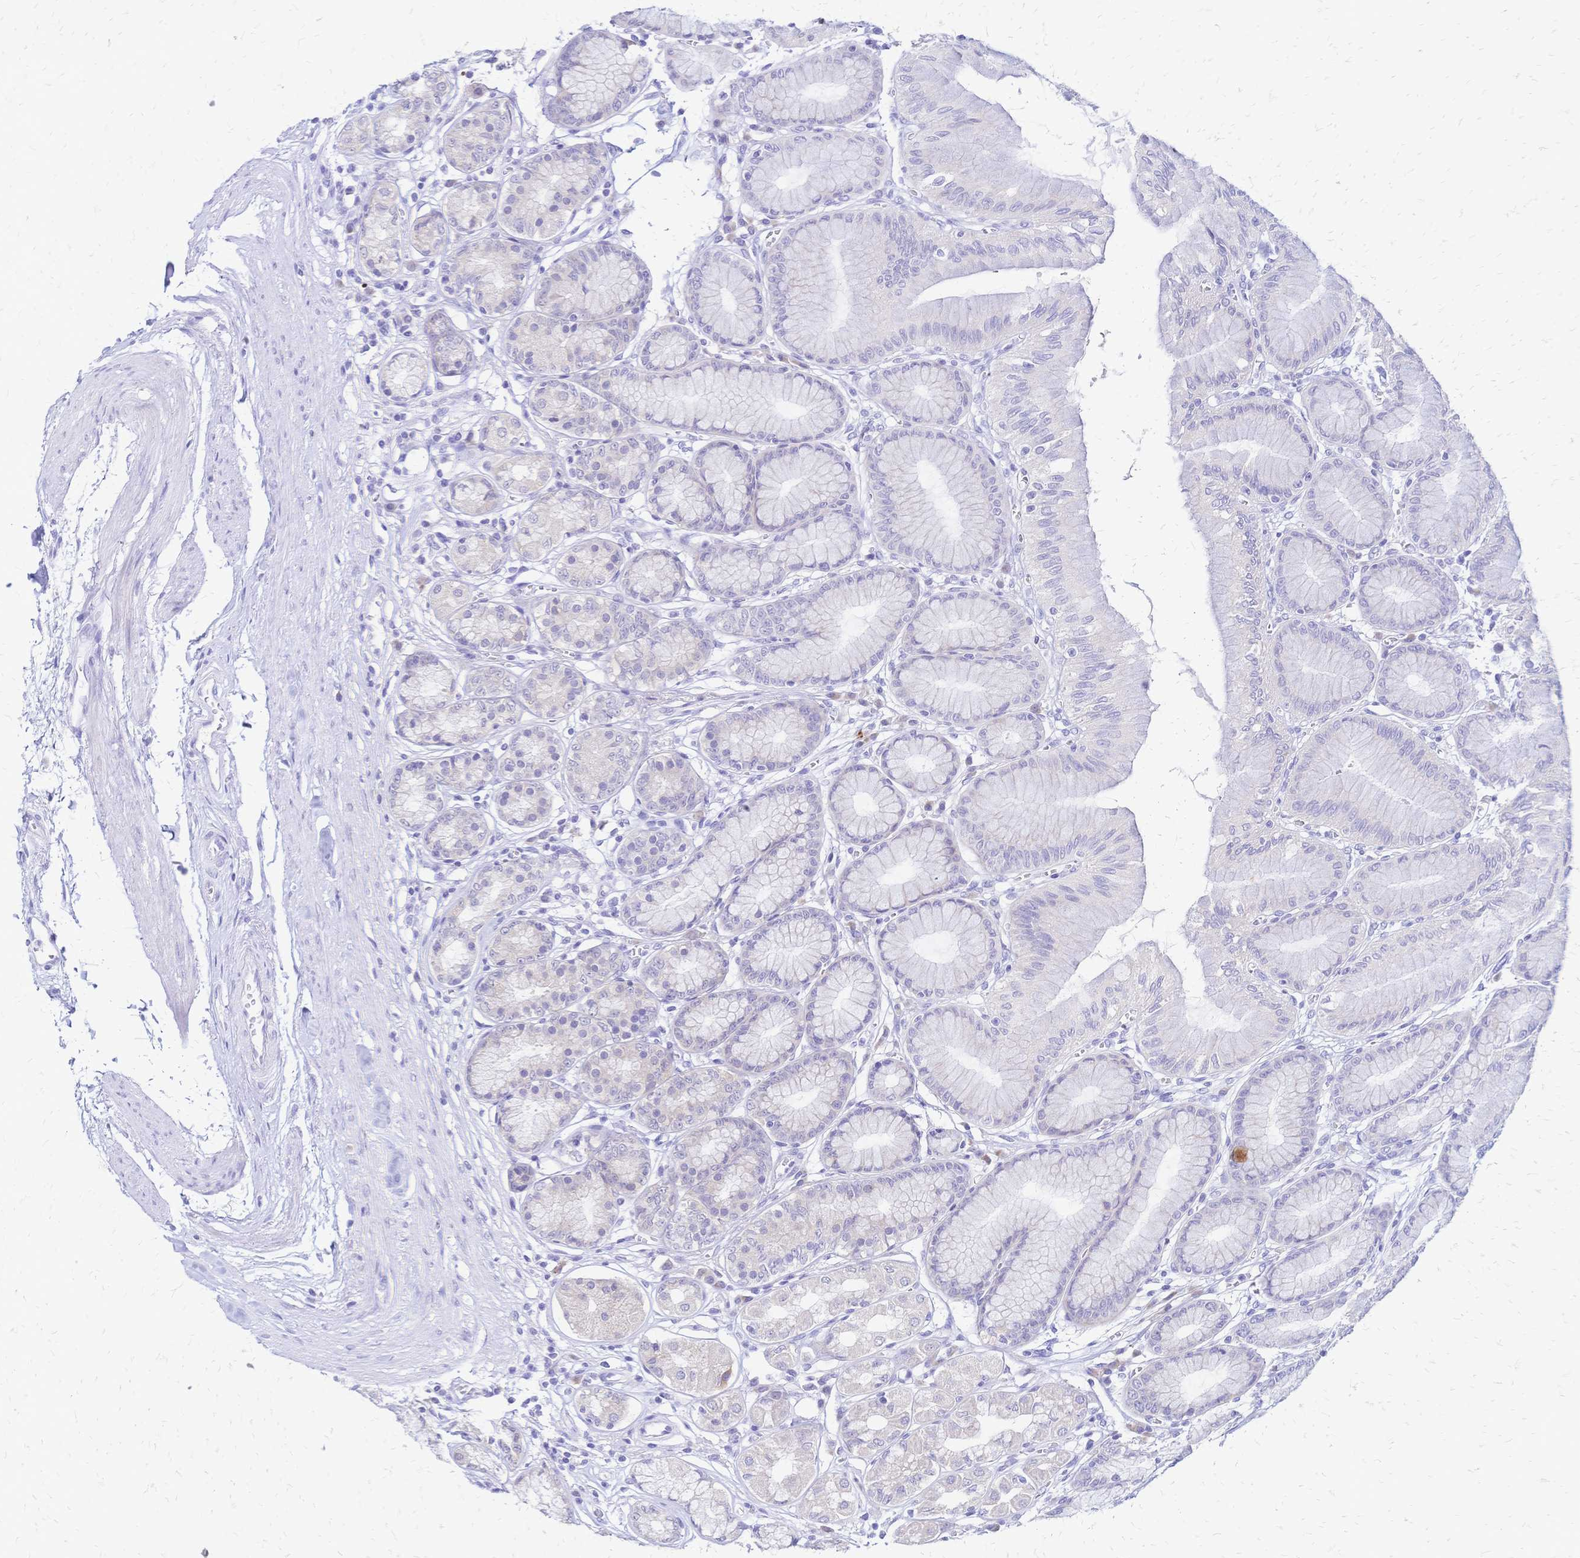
{"staining": {"intensity": "negative", "quantity": "none", "location": "none"}, "tissue": "stomach", "cell_type": "Glandular cells", "image_type": "normal", "snomed": [{"axis": "morphology", "description": "Normal tissue, NOS"}, {"axis": "topography", "description": "Stomach"}, {"axis": "topography", "description": "Stomach, lower"}], "caption": "A high-resolution photomicrograph shows immunohistochemistry staining of unremarkable stomach, which exhibits no significant positivity in glandular cells.", "gene": "GRB7", "patient": {"sex": "male", "age": 76}}